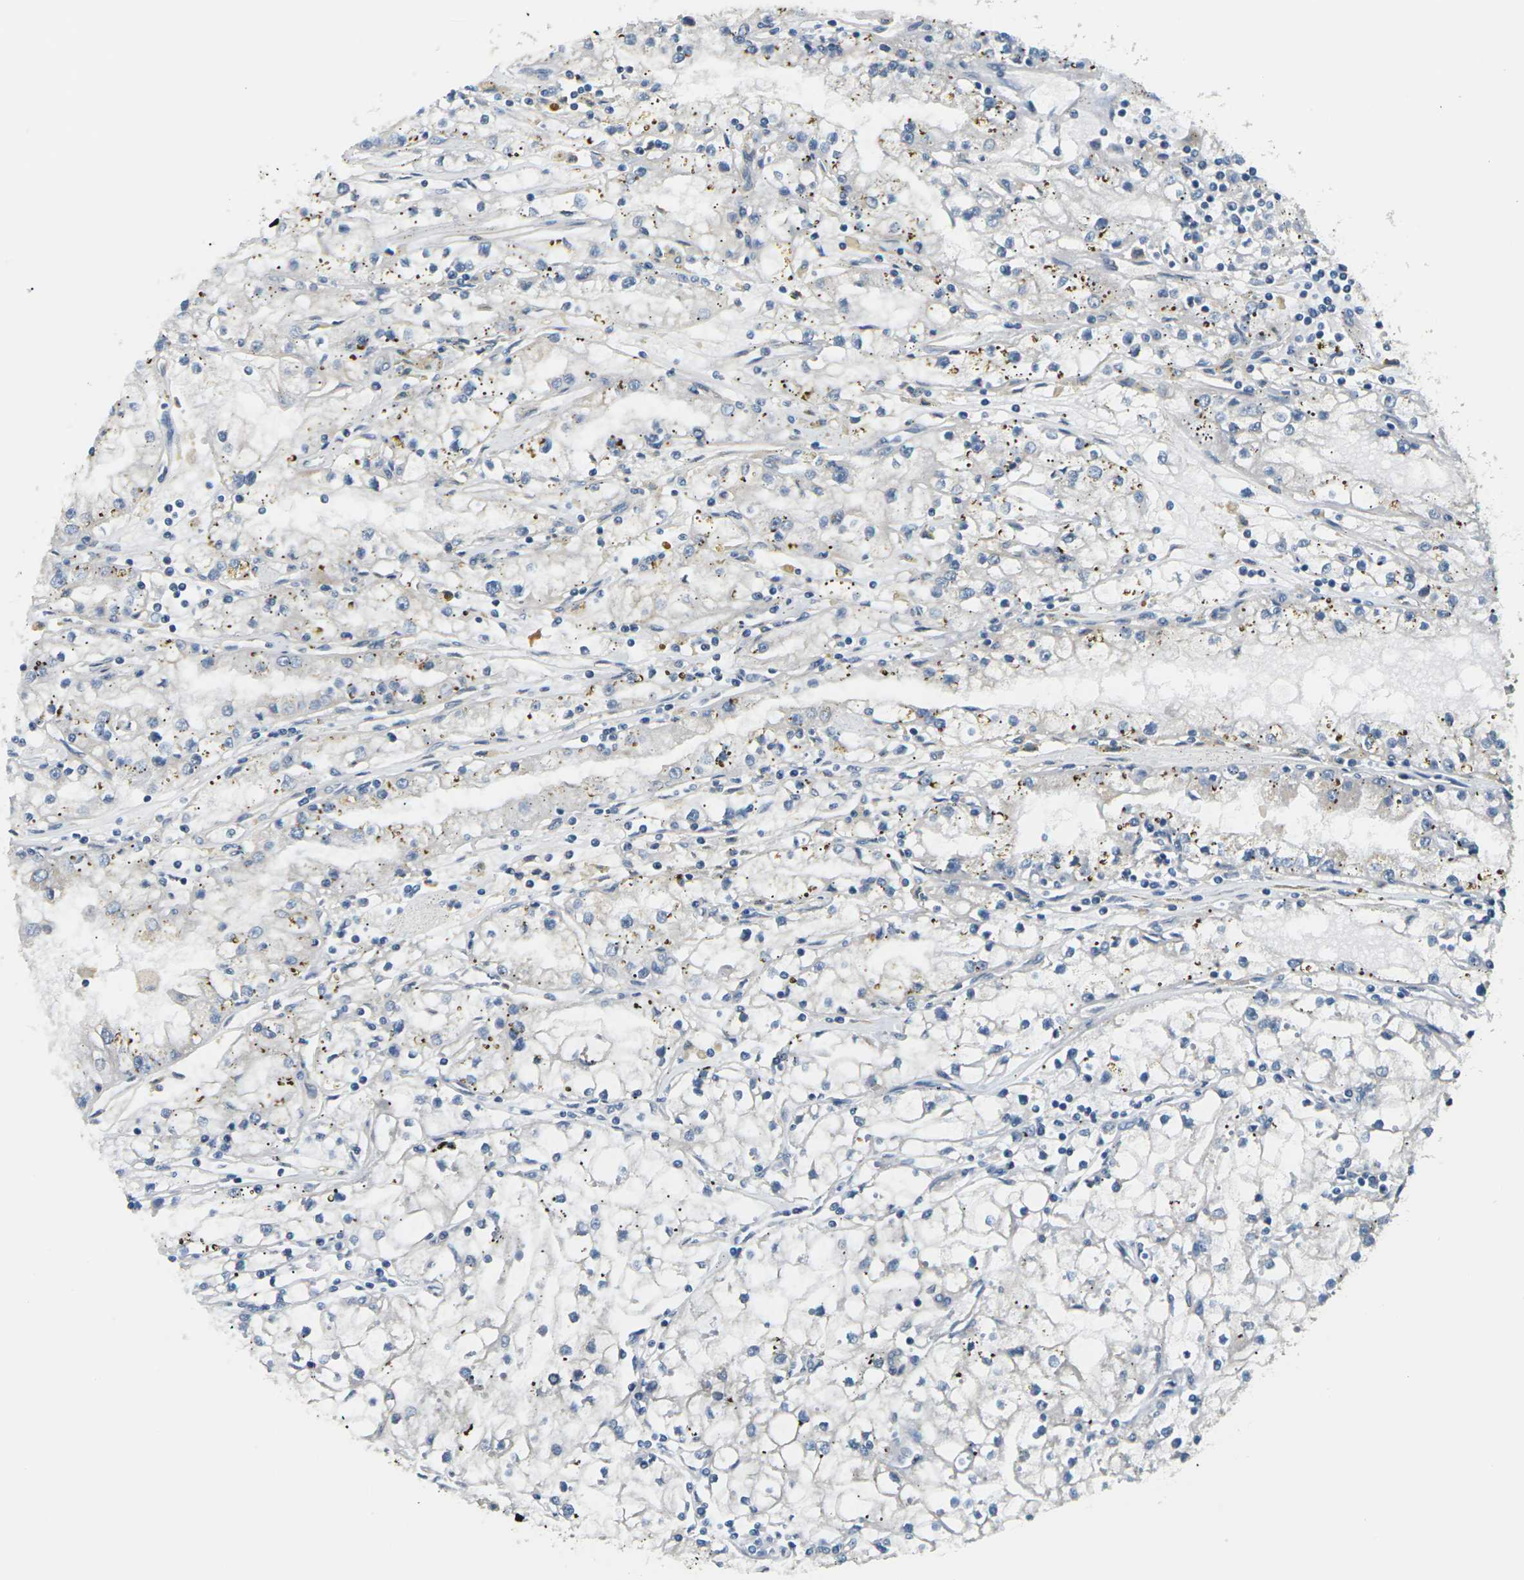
{"staining": {"intensity": "negative", "quantity": "none", "location": "none"}, "tissue": "renal cancer", "cell_type": "Tumor cells", "image_type": "cancer", "snomed": [{"axis": "morphology", "description": "Adenocarcinoma, NOS"}, {"axis": "topography", "description": "Kidney"}], "caption": "The histopathology image demonstrates no staining of tumor cells in adenocarcinoma (renal).", "gene": "SLC13A3", "patient": {"sex": "male", "age": 56}}